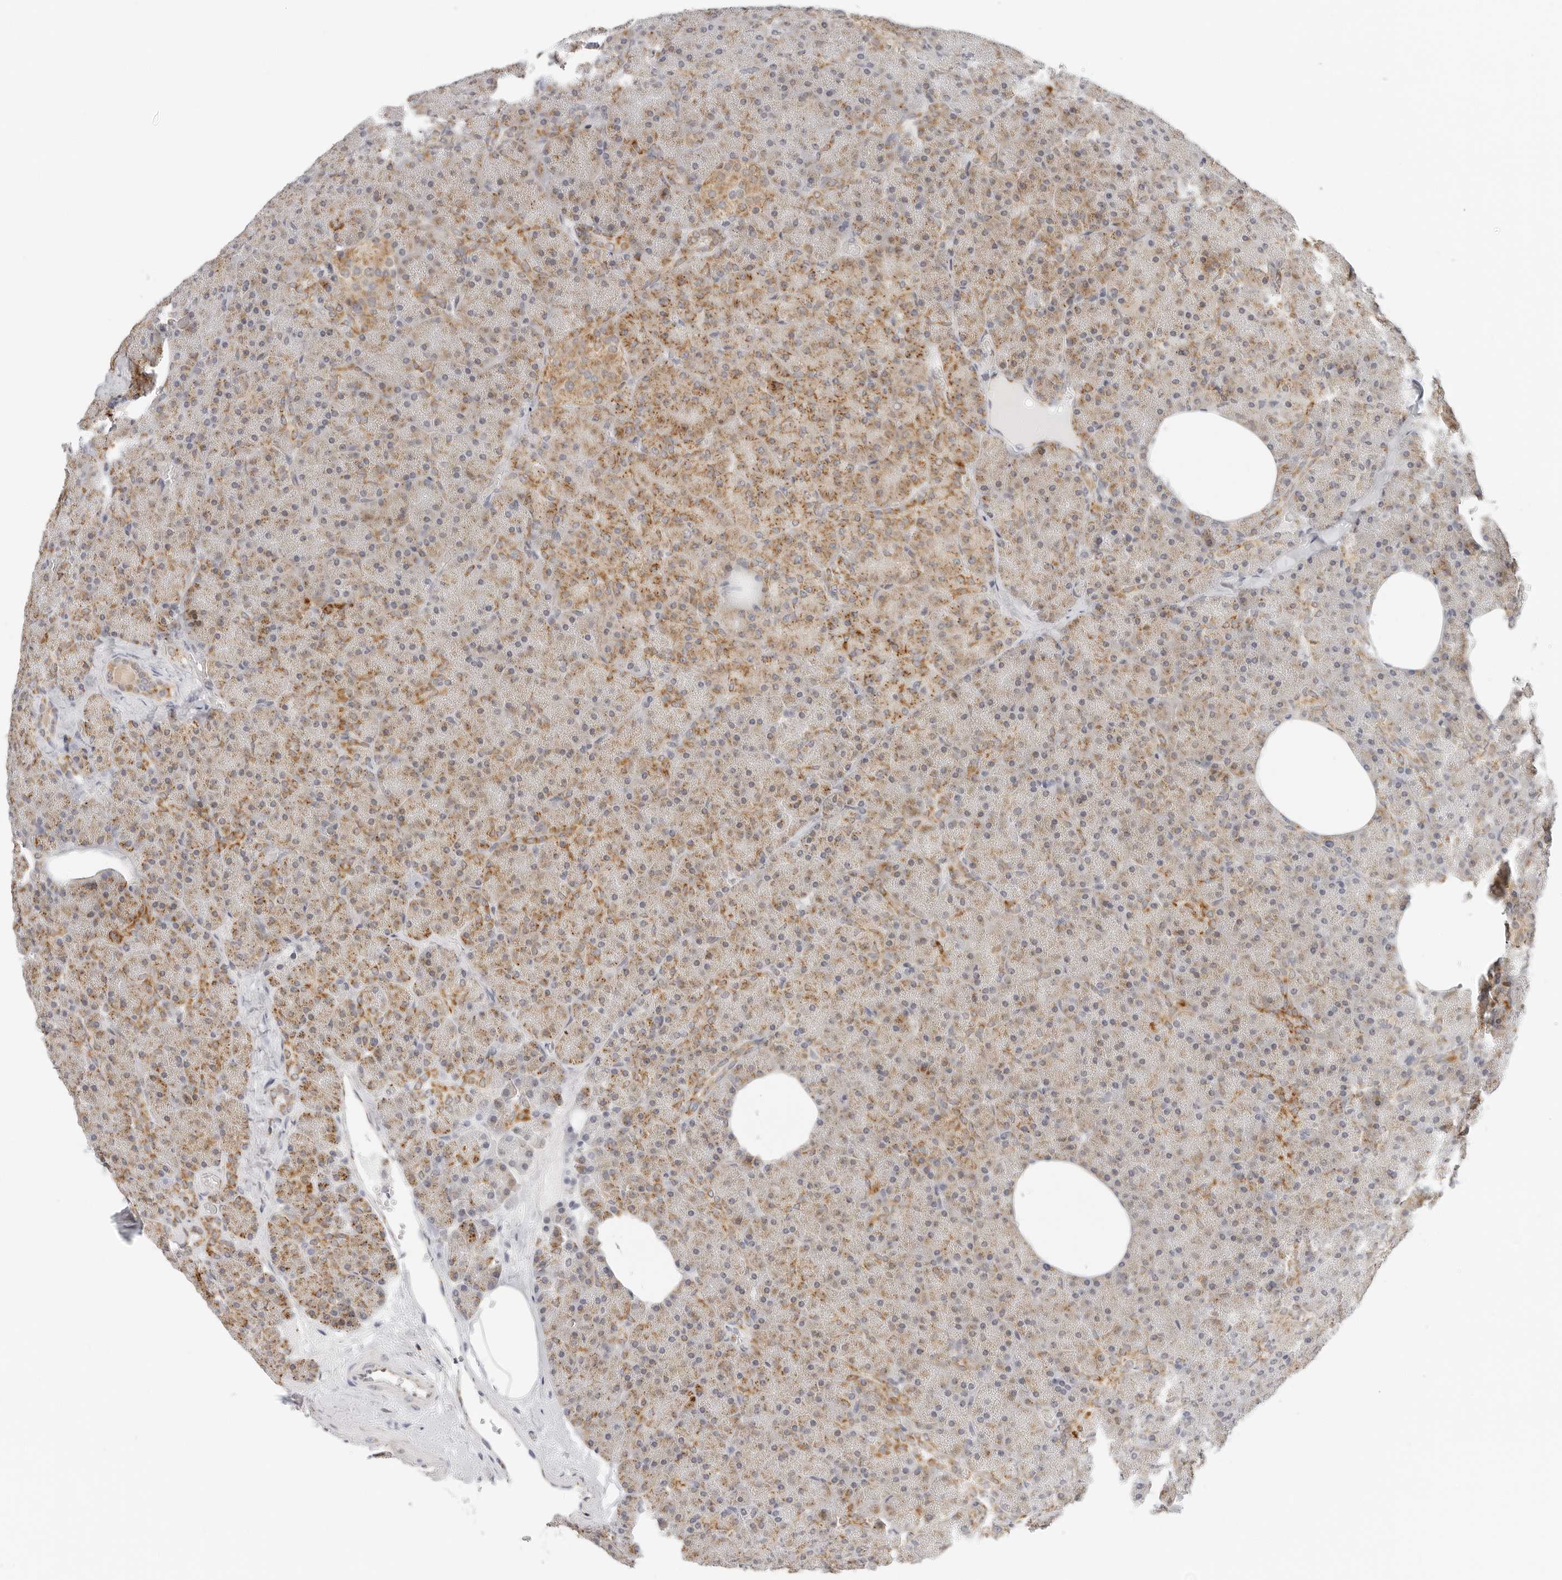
{"staining": {"intensity": "moderate", "quantity": ">75%", "location": "cytoplasmic/membranous"}, "tissue": "pancreas", "cell_type": "Exocrine glandular cells", "image_type": "normal", "snomed": [{"axis": "morphology", "description": "Normal tissue, NOS"}, {"axis": "morphology", "description": "Carcinoid, malignant, NOS"}, {"axis": "topography", "description": "Pancreas"}], "caption": "IHC micrograph of unremarkable human pancreas stained for a protein (brown), which shows medium levels of moderate cytoplasmic/membranous positivity in about >75% of exocrine glandular cells.", "gene": "RC3H1", "patient": {"sex": "female", "age": 35}}